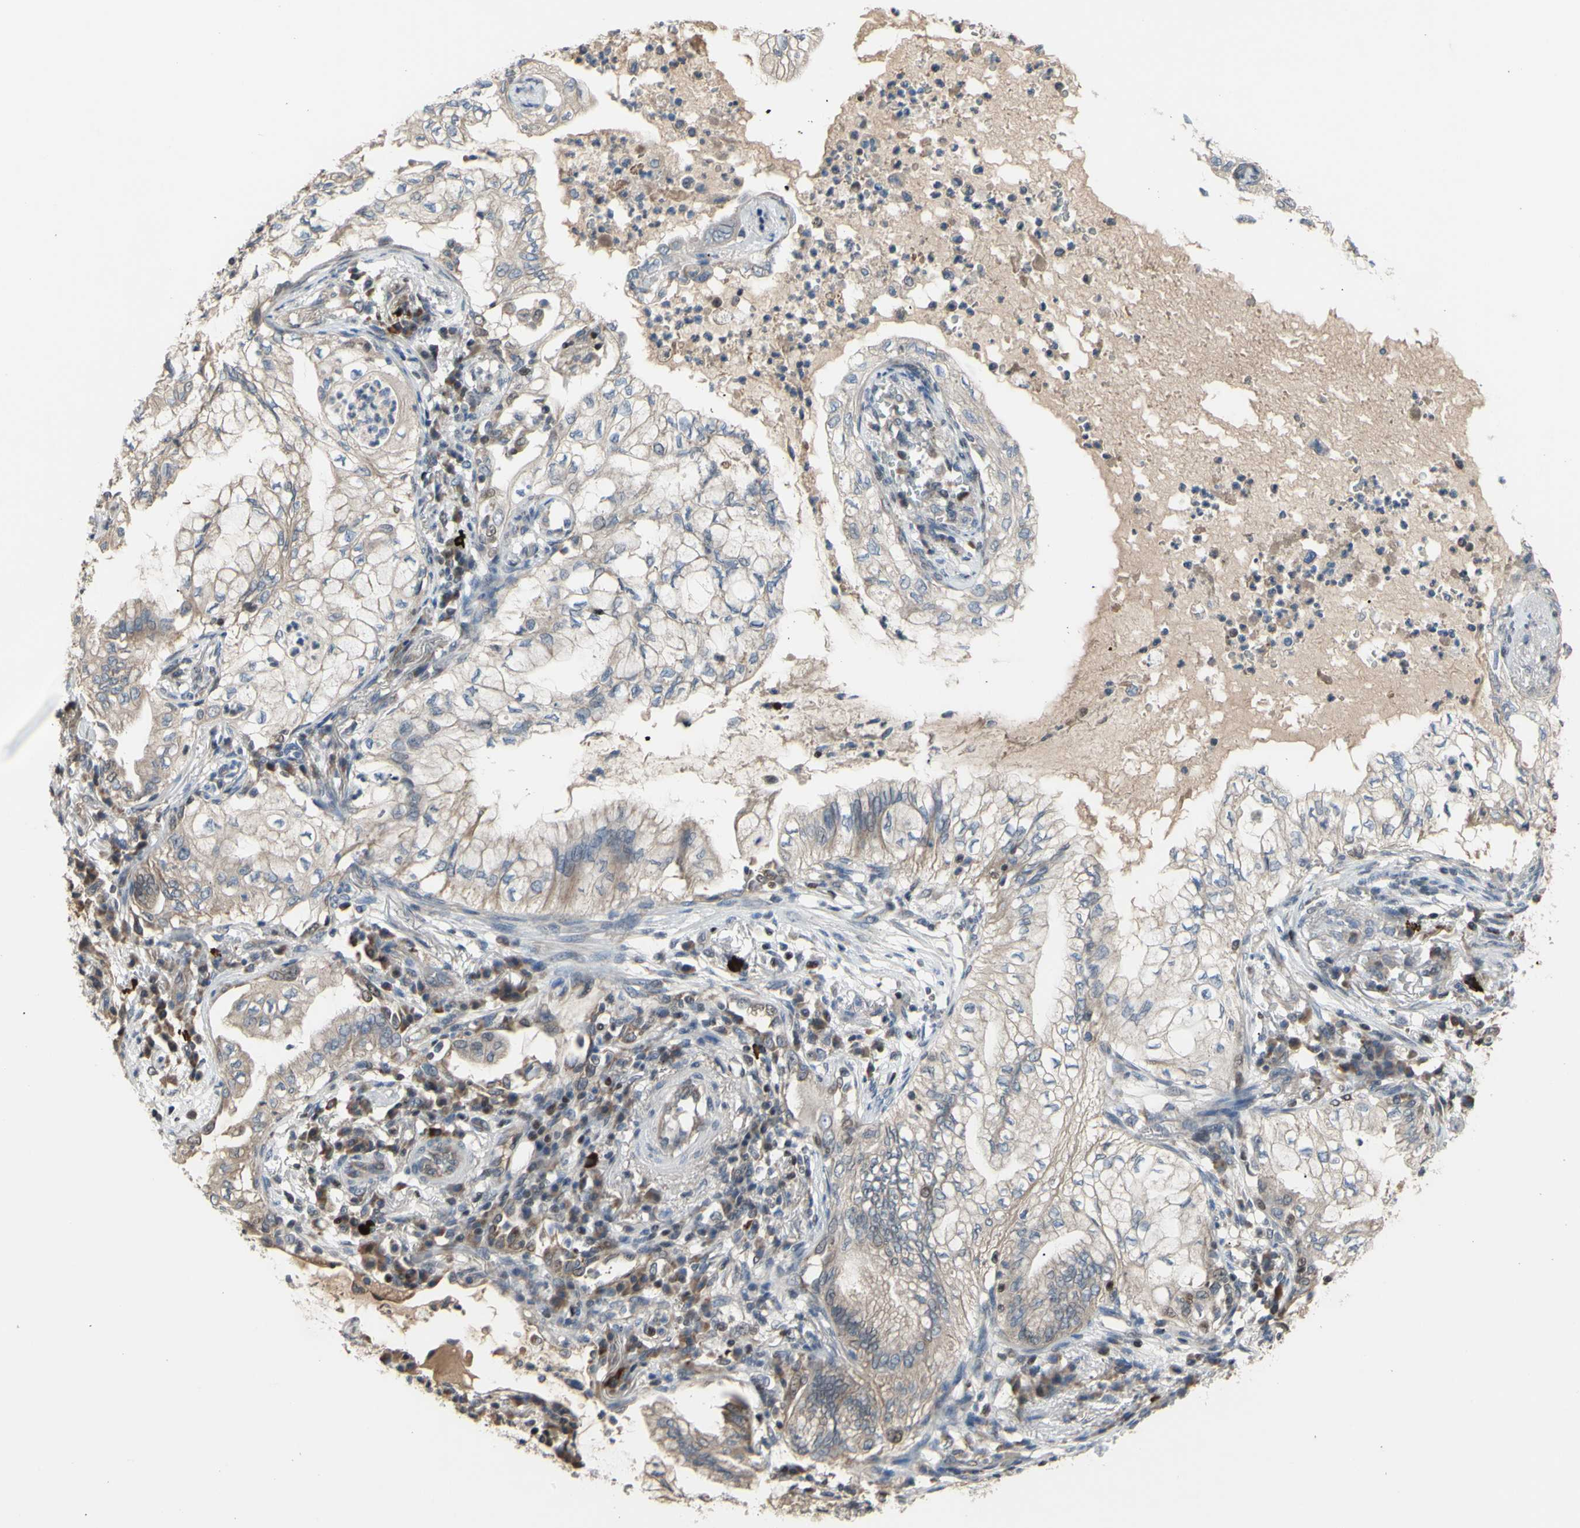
{"staining": {"intensity": "weak", "quantity": ">75%", "location": "cytoplasmic/membranous,nuclear"}, "tissue": "lung cancer", "cell_type": "Tumor cells", "image_type": "cancer", "snomed": [{"axis": "morphology", "description": "Adenocarcinoma, NOS"}, {"axis": "topography", "description": "Lung"}], "caption": "High-magnification brightfield microscopy of lung cancer stained with DAB (3,3'-diaminobenzidine) (brown) and counterstained with hematoxylin (blue). tumor cells exhibit weak cytoplasmic/membranous and nuclear positivity is appreciated in approximately>75% of cells.", "gene": "SP4", "patient": {"sex": "female", "age": 70}}